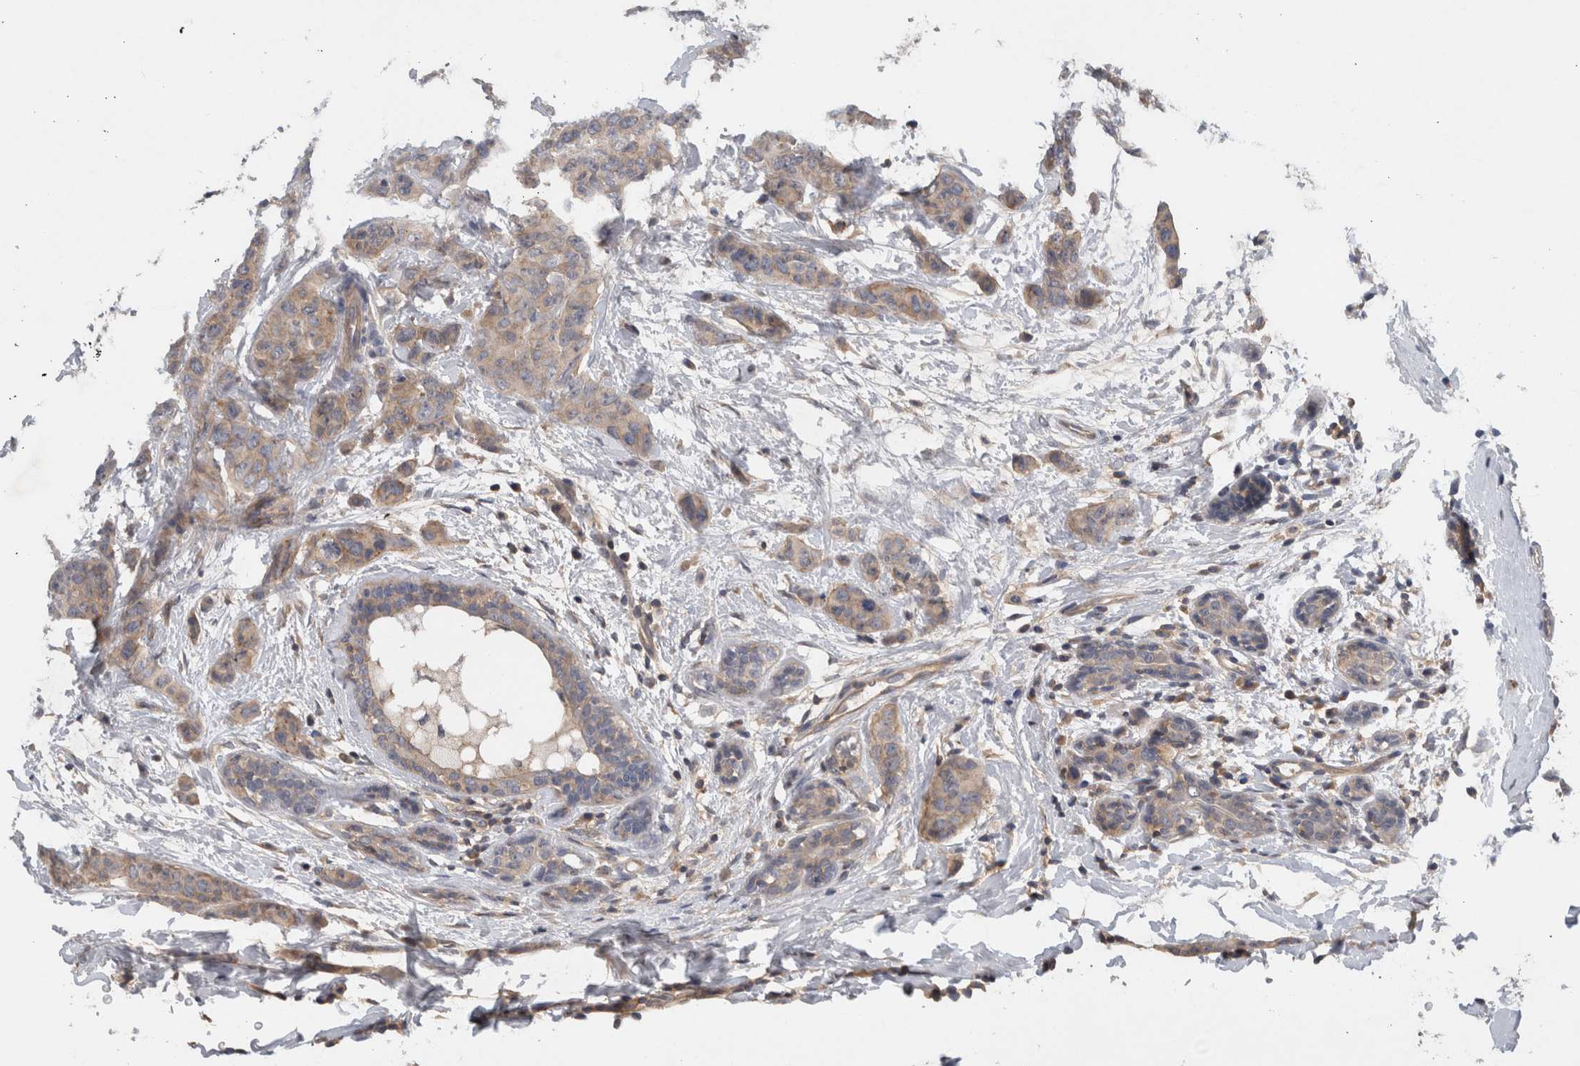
{"staining": {"intensity": "weak", "quantity": "<25%", "location": "cytoplasmic/membranous"}, "tissue": "breast cancer", "cell_type": "Tumor cells", "image_type": "cancer", "snomed": [{"axis": "morphology", "description": "Normal tissue, NOS"}, {"axis": "morphology", "description": "Duct carcinoma"}, {"axis": "topography", "description": "Breast"}], "caption": "Immunohistochemistry (IHC) photomicrograph of neoplastic tissue: human breast invasive ductal carcinoma stained with DAB exhibits no significant protein positivity in tumor cells. (Stains: DAB immunohistochemistry (IHC) with hematoxylin counter stain, Microscopy: brightfield microscopy at high magnification).", "gene": "SCARA5", "patient": {"sex": "female", "age": 40}}